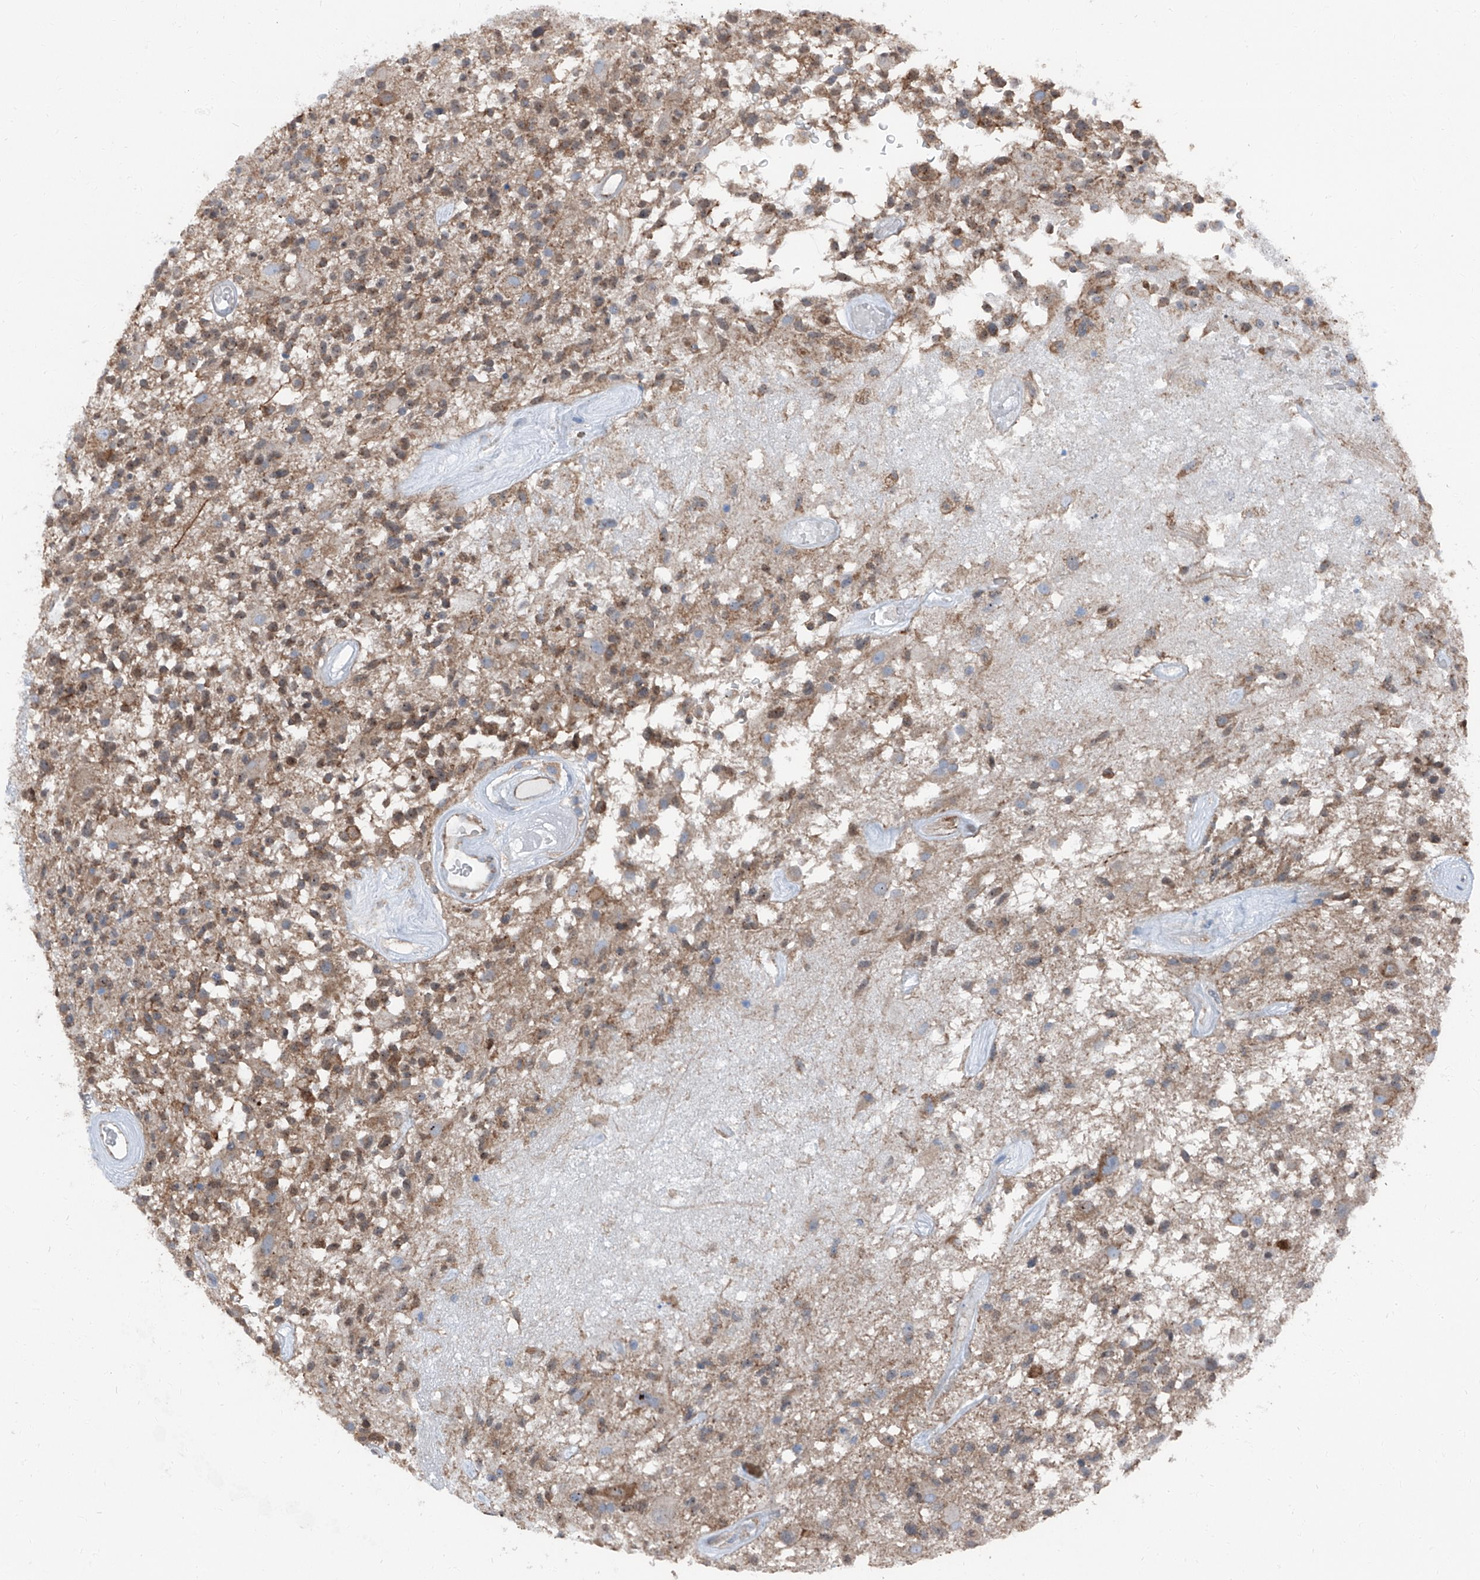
{"staining": {"intensity": "weak", "quantity": "25%-75%", "location": "cytoplasmic/membranous,nuclear"}, "tissue": "glioma", "cell_type": "Tumor cells", "image_type": "cancer", "snomed": [{"axis": "morphology", "description": "Glioma, malignant, High grade"}, {"axis": "morphology", "description": "Glioblastoma, NOS"}, {"axis": "topography", "description": "Brain"}], "caption": "Protein expression analysis of human glioblastoma reveals weak cytoplasmic/membranous and nuclear staining in about 25%-75% of tumor cells. Nuclei are stained in blue.", "gene": "GPR142", "patient": {"sex": "male", "age": 60}}